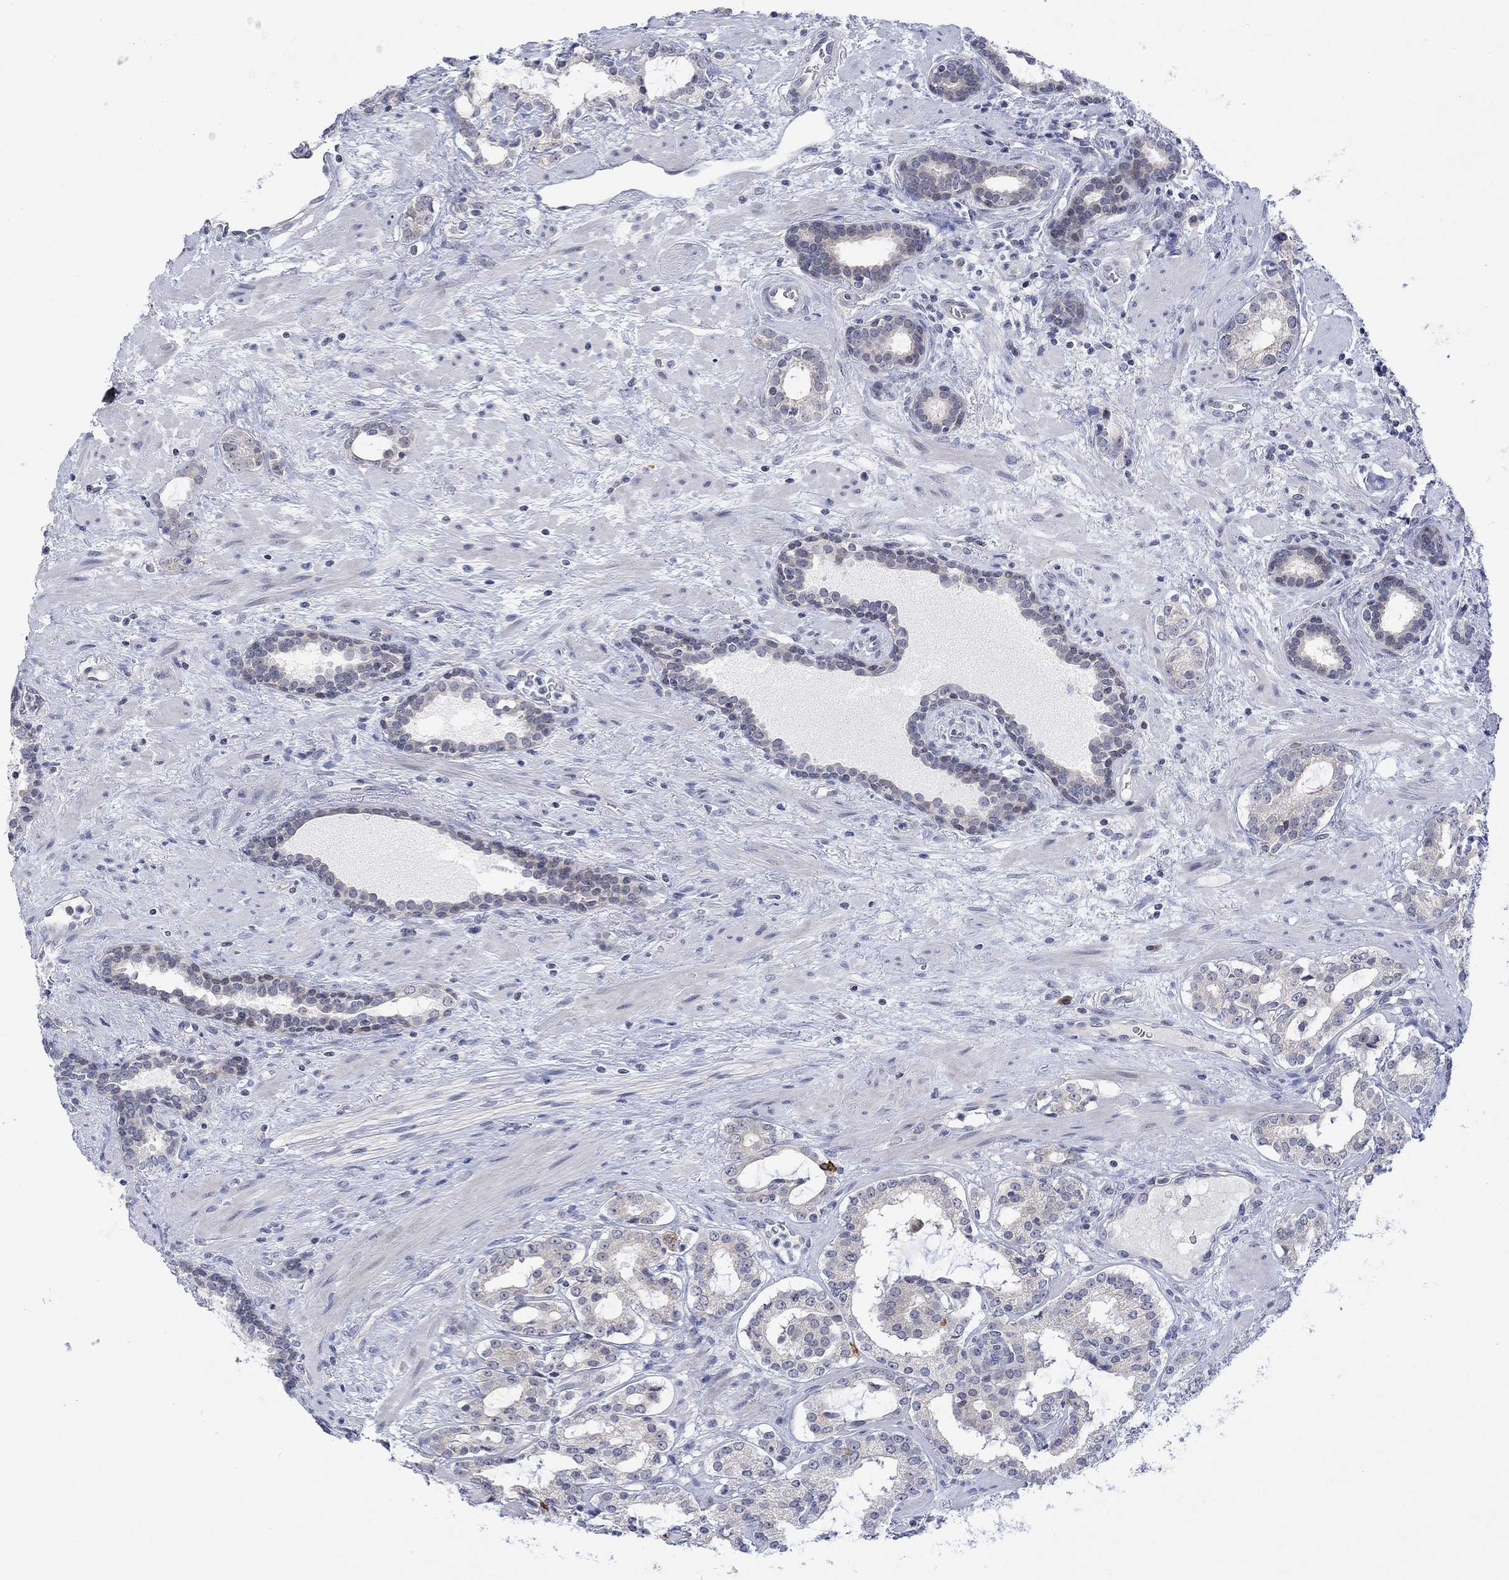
{"staining": {"intensity": "moderate", "quantity": "<25%", "location": "cytoplasmic/membranous"}, "tissue": "prostate cancer", "cell_type": "Tumor cells", "image_type": "cancer", "snomed": [{"axis": "morphology", "description": "Adenocarcinoma, NOS"}, {"axis": "topography", "description": "Prostate"}], "caption": "Immunohistochemical staining of adenocarcinoma (prostate) reveals low levels of moderate cytoplasmic/membranous positivity in about <25% of tumor cells.", "gene": "DCX", "patient": {"sex": "male", "age": 66}}